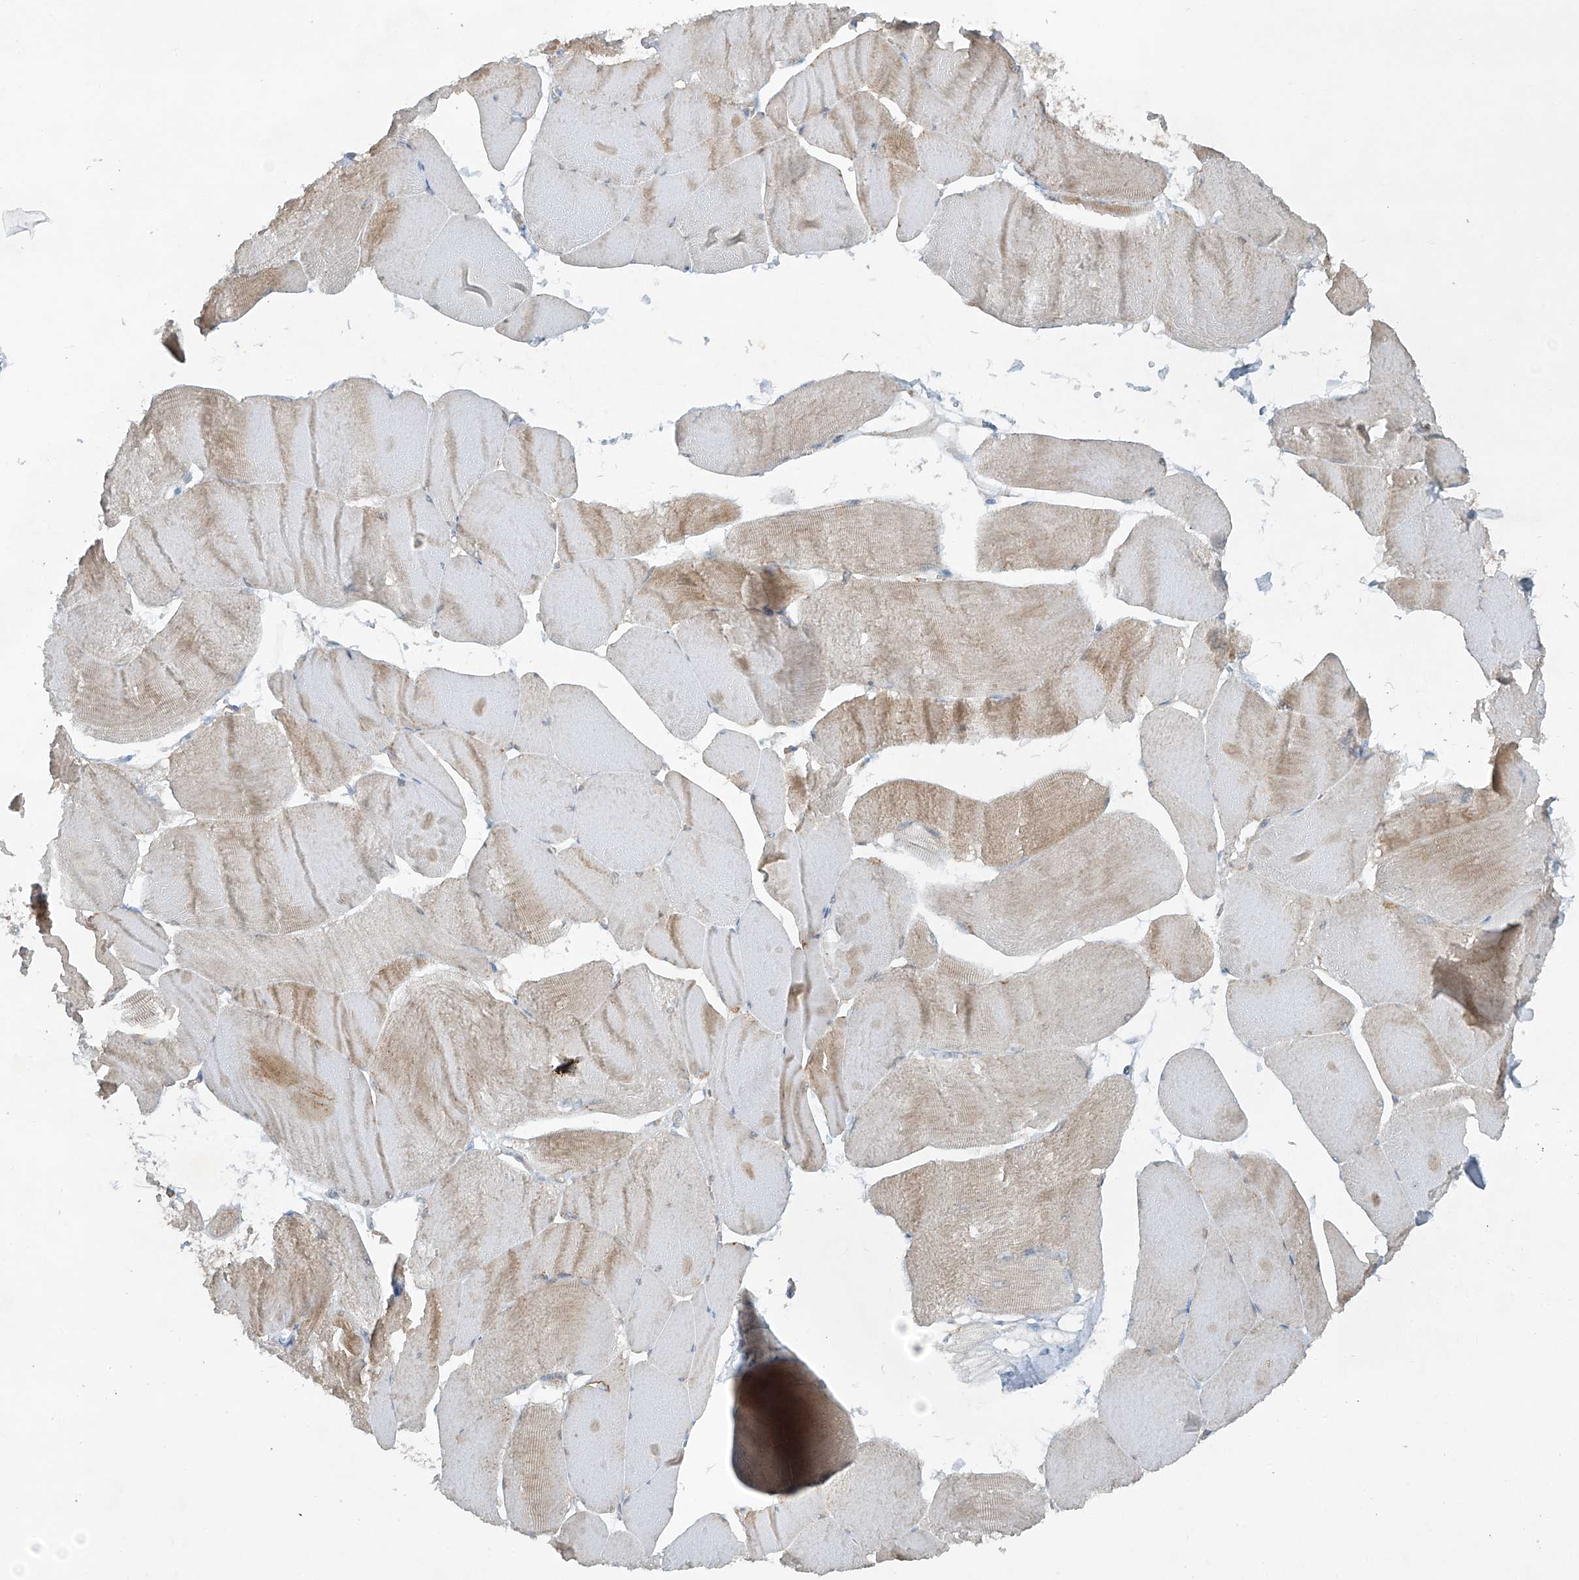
{"staining": {"intensity": "moderate", "quantity": "25%-75%", "location": "cytoplasmic/membranous"}, "tissue": "skeletal muscle", "cell_type": "Myocytes", "image_type": "normal", "snomed": [{"axis": "morphology", "description": "Normal tissue, NOS"}, {"axis": "morphology", "description": "Basal cell carcinoma"}, {"axis": "topography", "description": "Skeletal muscle"}], "caption": "An immunohistochemistry histopathology image of unremarkable tissue is shown. Protein staining in brown labels moderate cytoplasmic/membranous positivity in skeletal muscle within myocytes.", "gene": "VAMP5", "patient": {"sex": "female", "age": 64}}